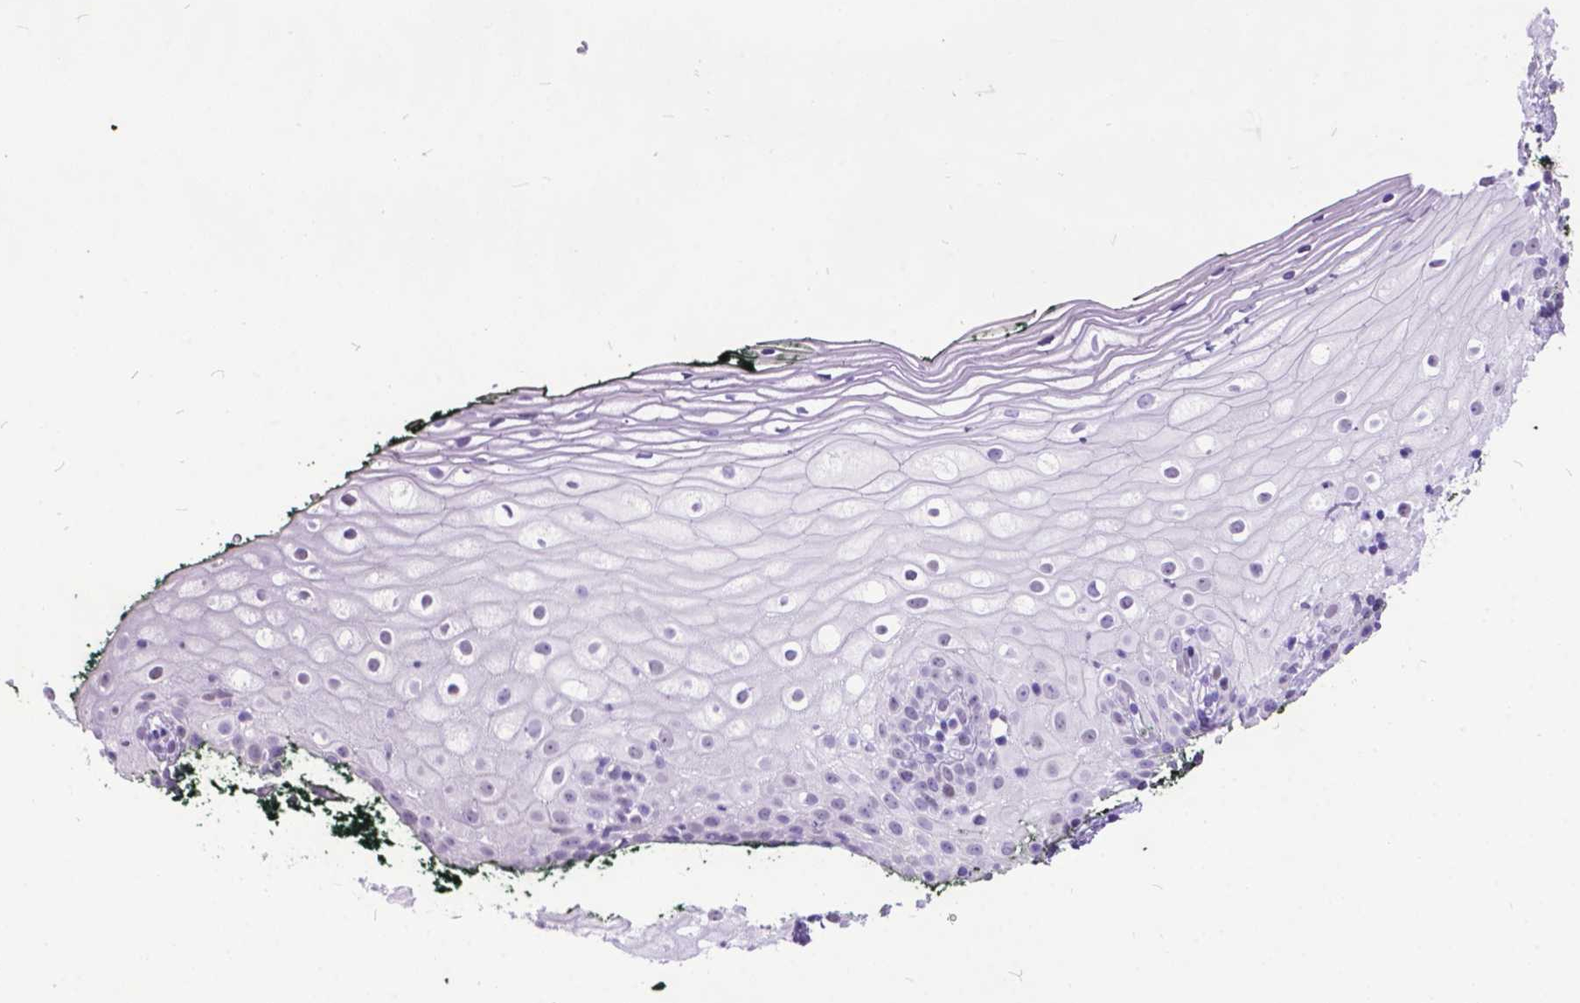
{"staining": {"intensity": "weak", "quantity": "<25%", "location": "nuclear"}, "tissue": "vagina", "cell_type": "Squamous epithelial cells", "image_type": "normal", "snomed": [{"axis": "morphology", "description": "Normal tissue, NOS"}, {"axis": "topography", "description": "Vagina"}], "caption": "A high-resolution image shows immunohistochemistry staining of normal vagina, which shows no significant expression in squamous epithelial cells.", "gene": "POLE4", "patient": {"sex": "female", "age": 47}}